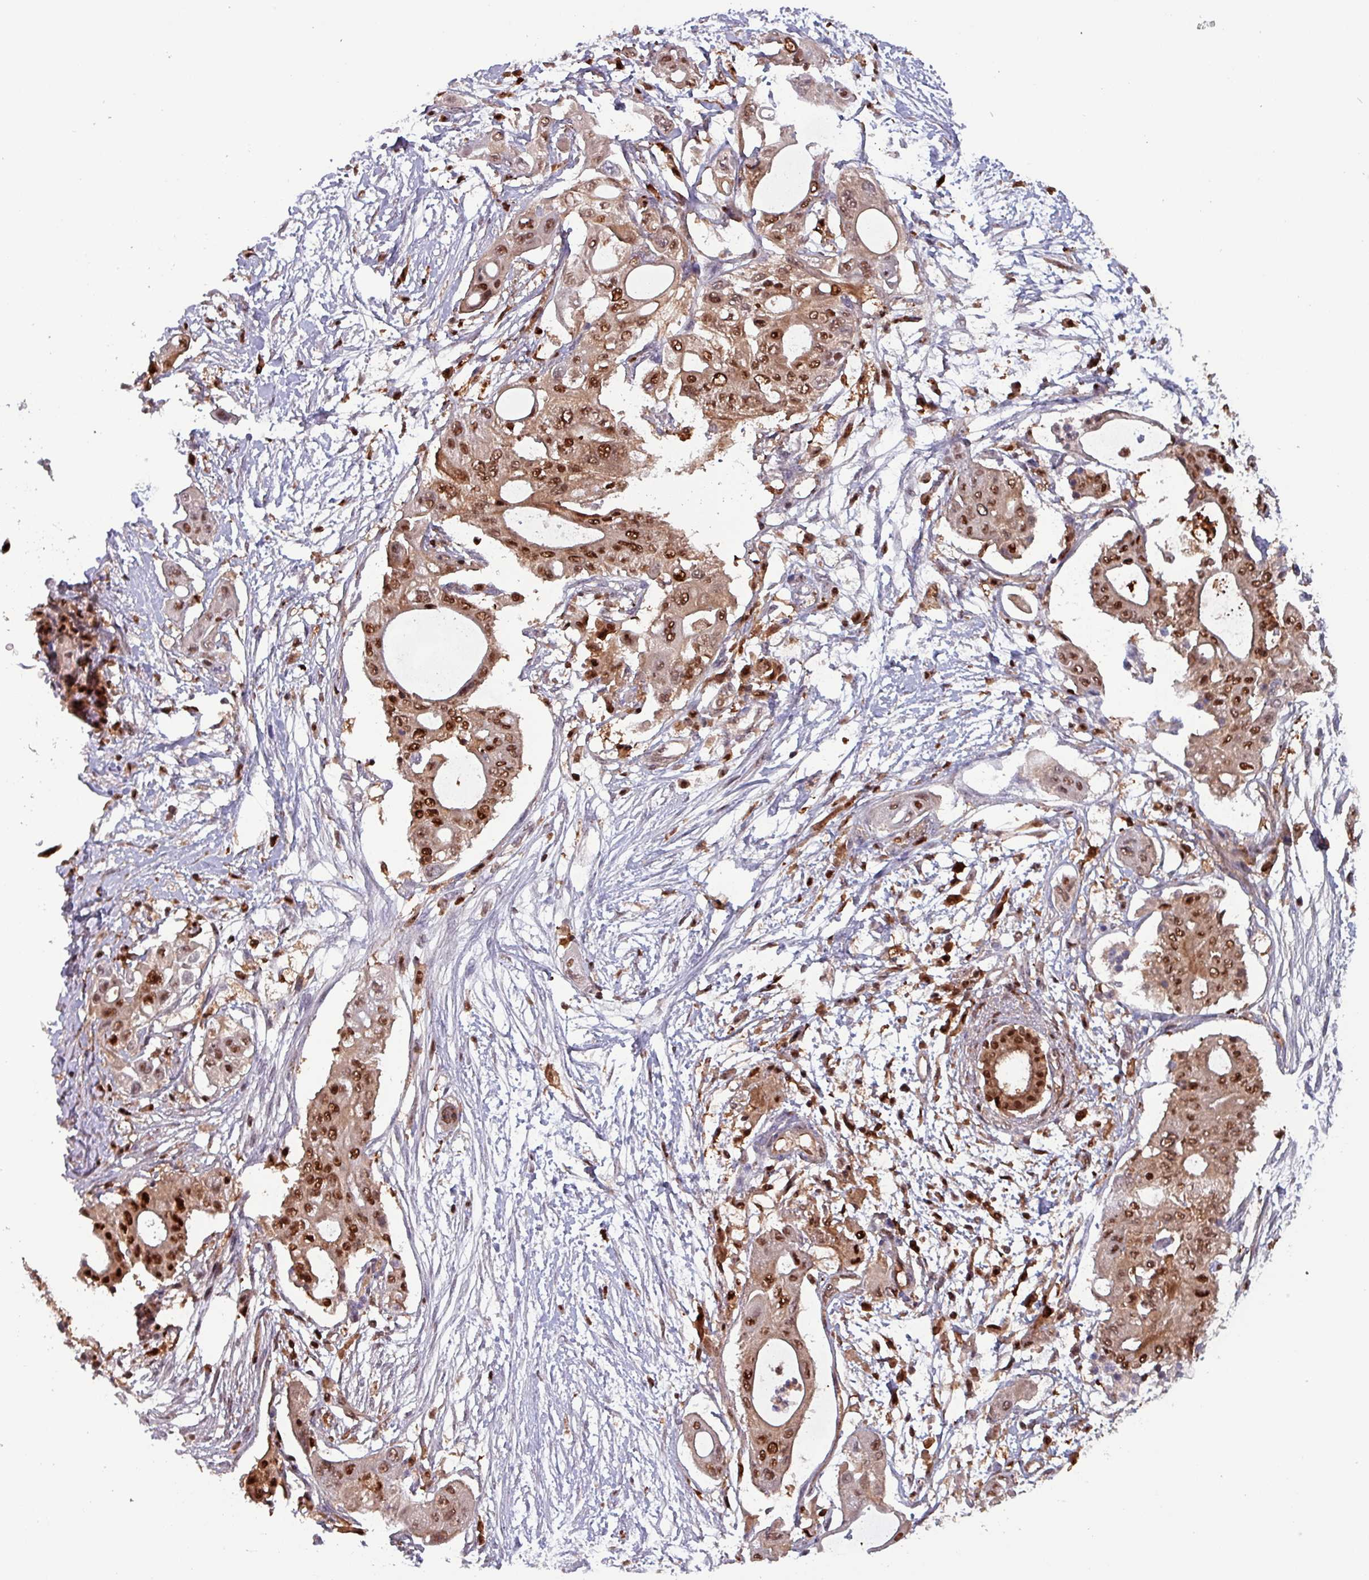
{"staining": {"intensity": "strong", "quantity": ">75%", "location": "cytoplasmic/membranous,nuclear"}, "tissue": "pancreatic cancer", "cell_type": "Tumor cells", "image_type": "cancer", "snomed": [{"axis": "morphology", "description": "Adenocarcinoma, NOS"}, {"axis": "topography", "description": "Pancreas"}], "caption": "IHC of human pancreatic cancer (adenocarcinoma) reveals high levels of strong cytoplasmic/membranous and nuclear positivity in approximately >75% of tumor cells. (brown staining indicates protein expression, while blue staining denotes nuclei).", "gene": "PSMB8", "patient": {"sex": "male", "age": 68}}